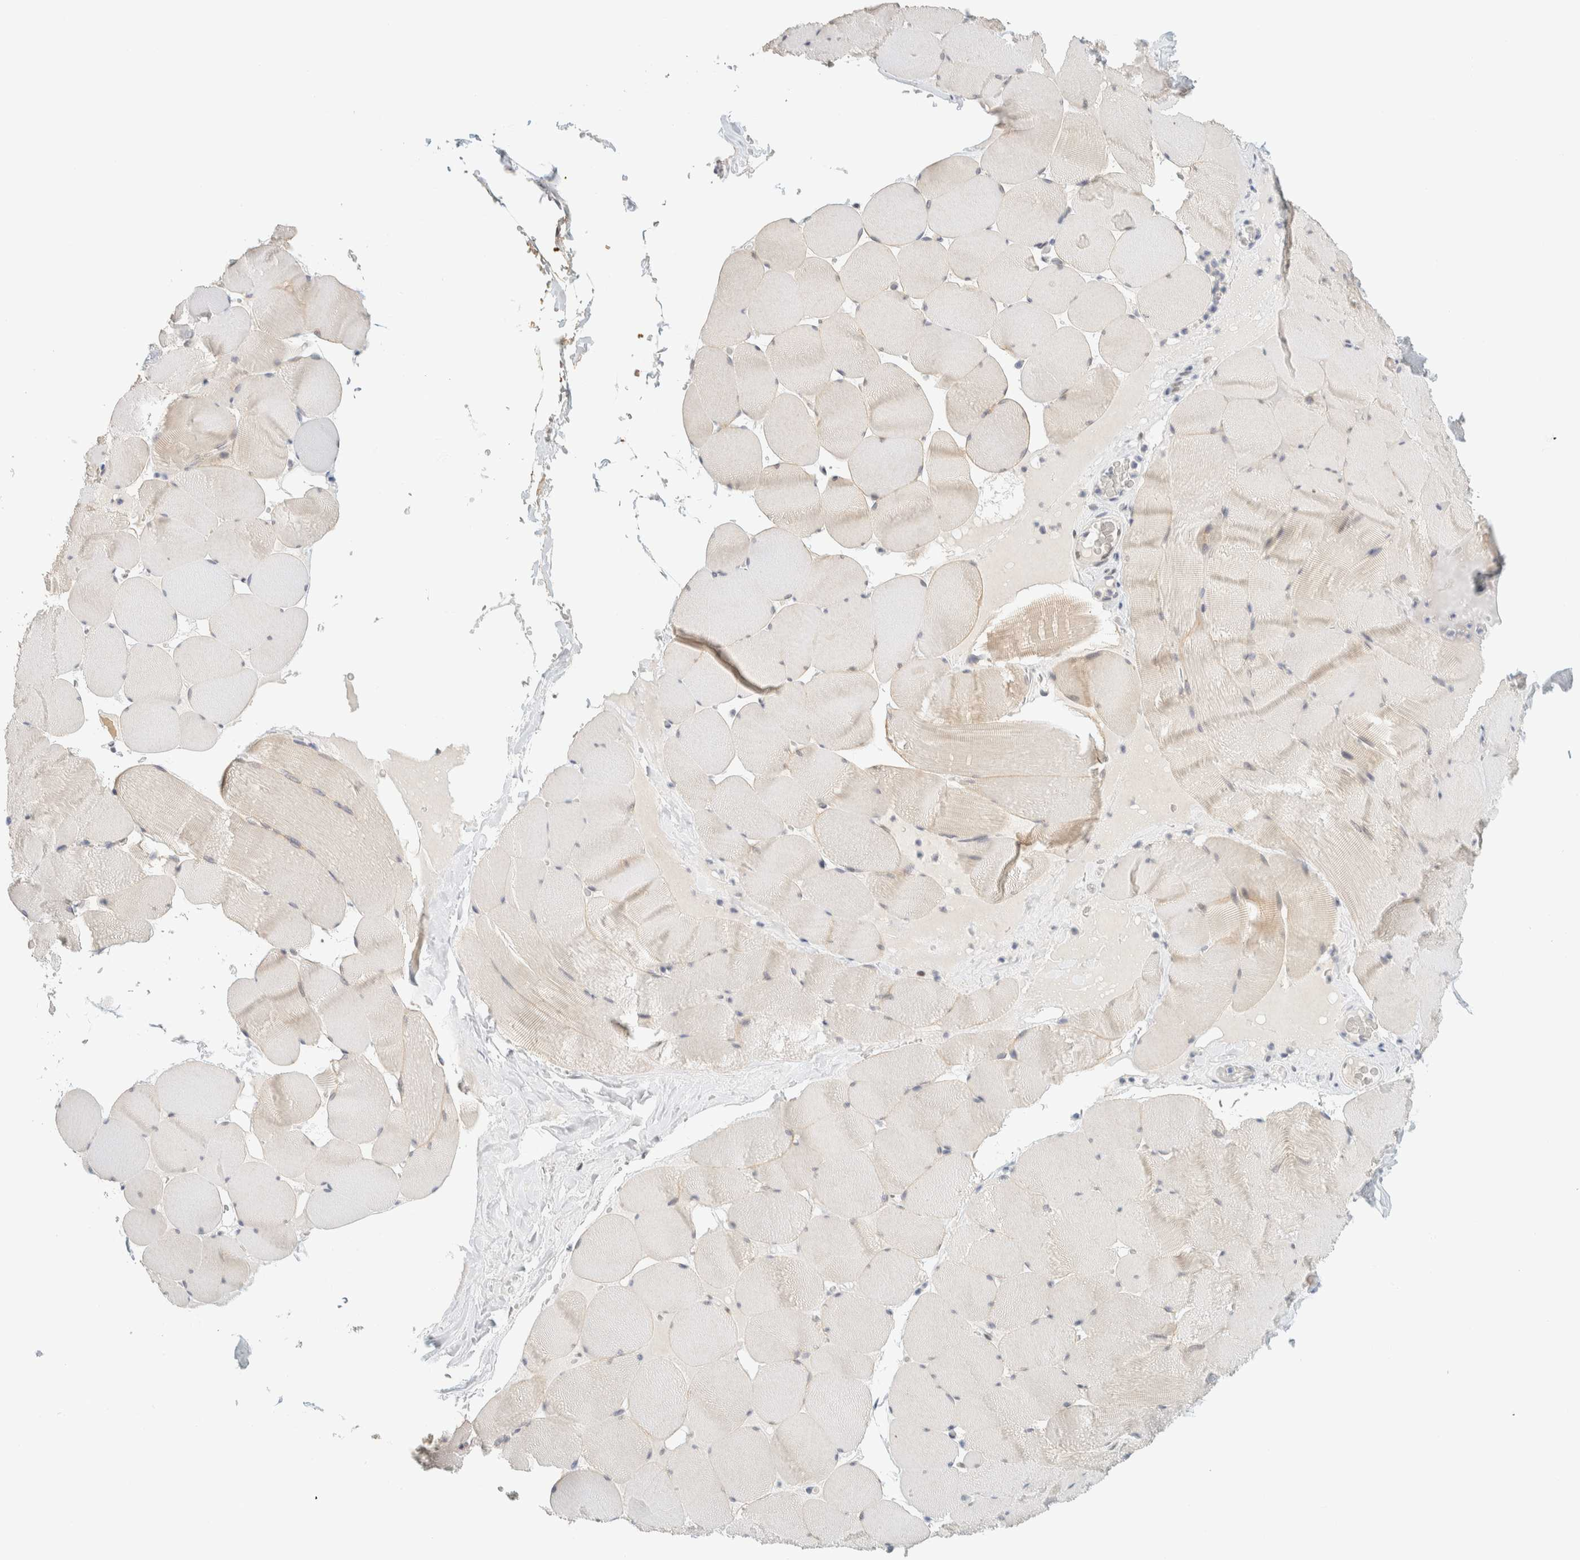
{"staining": {"intensity": "weak", "quantity": "25%-75%", "location": "cytoplasmic/membranous"}, "tissue": "skeletal muscle", "cell_type": "Myocytes", "image_type": "normal", "snomed": [{"axis": "morphology", "description": "Normal tissue, NOS"}, {"axis": "topography", "description": "Skeletal muscle"}], "caption": "High-power microscopy captured an immunohistochemistry (IHC) micrograph of unremarkable skeletal muscle, revealing weak cytoplasmic/membranous staining in about 25%-75% of myocytes.", "gene": "C1QTNF12", "patient": {"sex": "male", "age": 62}}